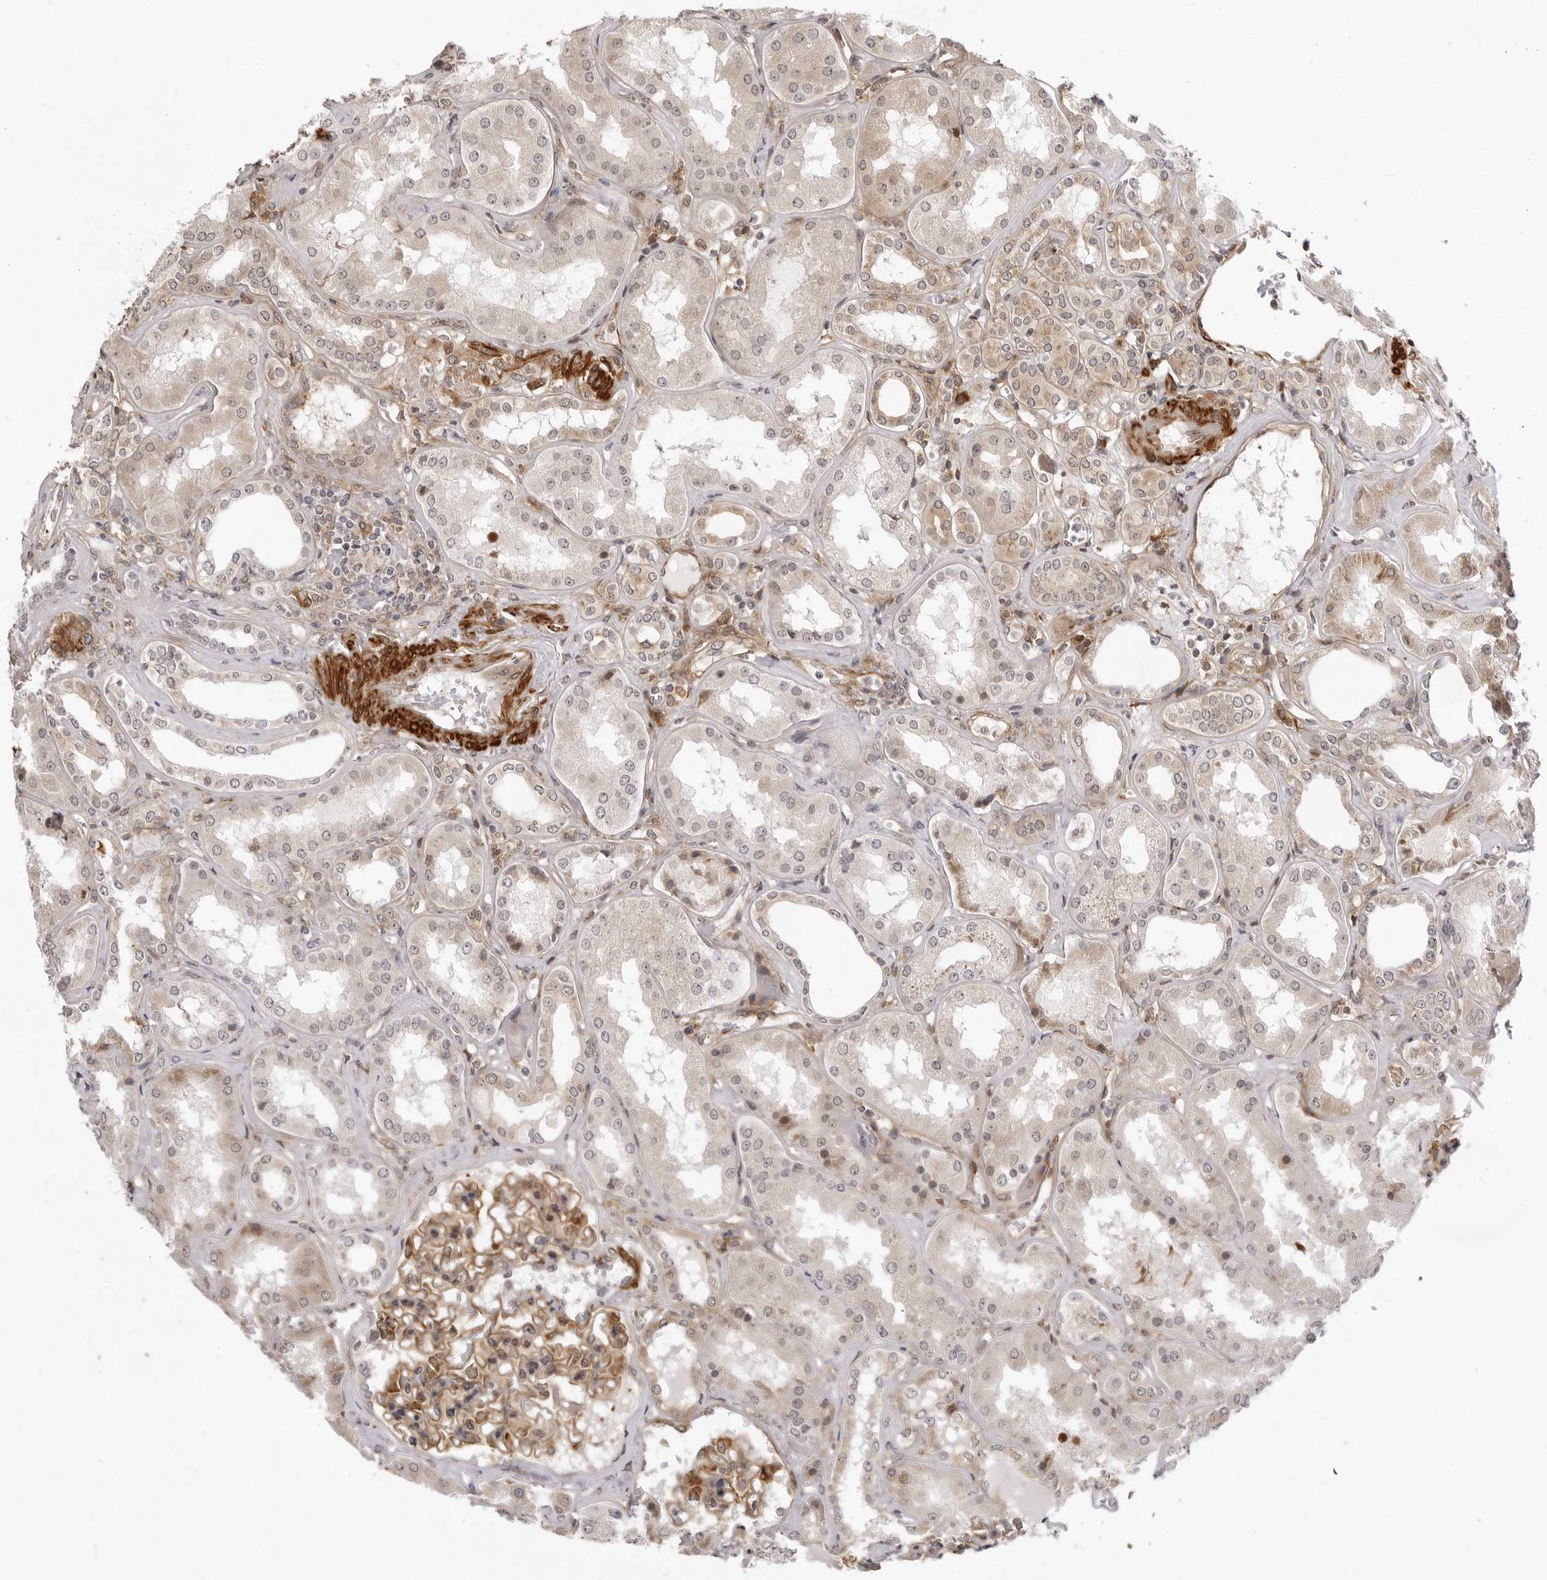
{"staining": {"intensity": "moderate", "quantity": ">75%", "location": "cytoplasmic/membranous"}, "tissue": "kidney", "cell_type": "Cells in glomeruli", "image_type": "normal", "snomed": [{"axis": "morphology", "description": "Normal tissue, NOS"}, {"axis": "topography", "description": "Kidney"}], "caption": "Immunohistochemistry (IHC) micrograph of normal kidney stained for a protein (brown), which demonstrates medium levels of moderate cytoplasmic/membranous positivity in approximately >75% of cells in glomeruli.", "gene": "SRGAP2", "patient": {"sex": "female", "age": 56}}